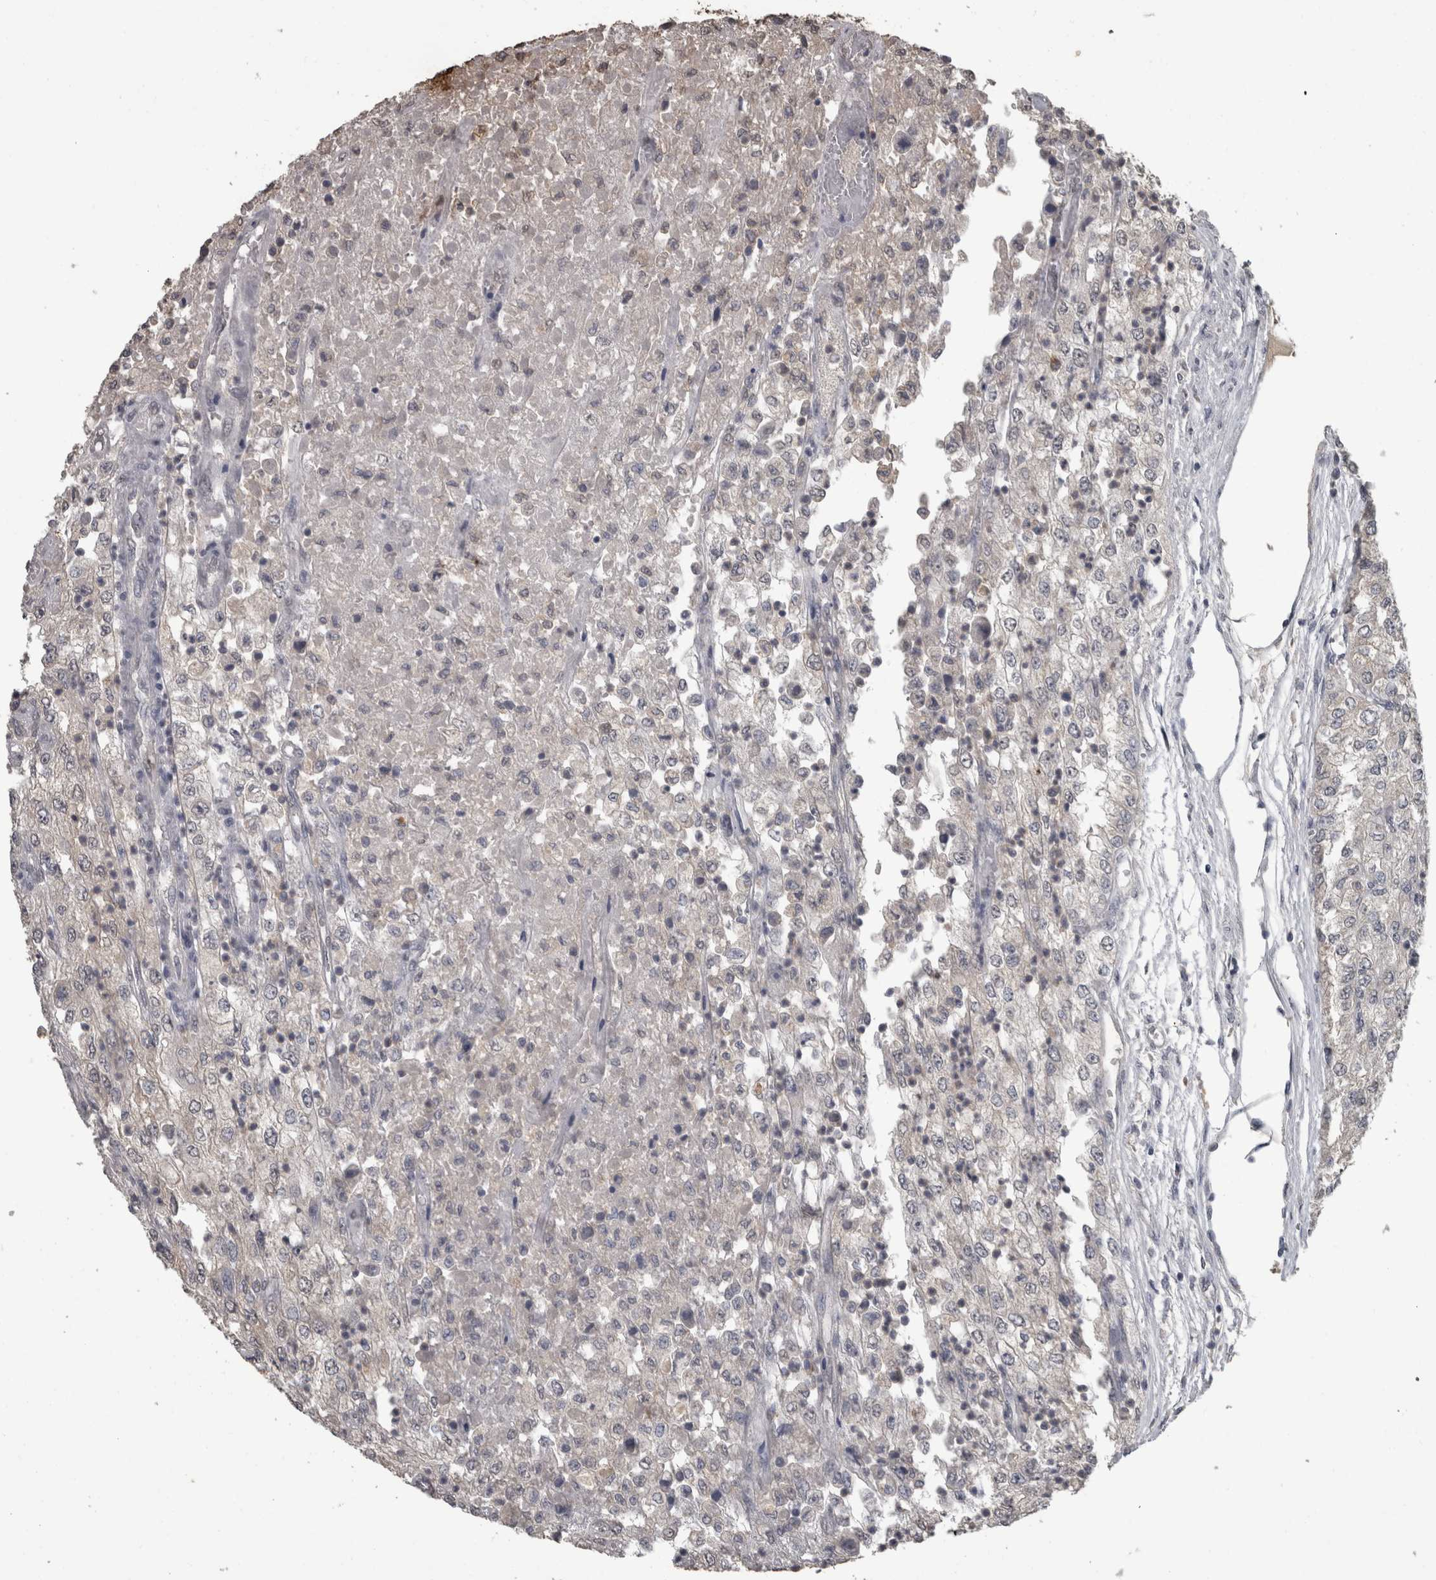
{"staining": {"intensity": "negative", "quantity": "none", "location": "none"}, "tissue": "renal cancer", "cell_type": "Tumor cells", "image_type": "cancer", "snomed": [{"axis": "morphology", "description": "Adenocarcinoma, NOS"}, {"axis": "topography", "description": "Kidney"}], "caption": "There is no significant positivity in tumor cells of renal adenocarcinoma.", "gene": "PIK3AP1", "patient": {"sex": "female", "age": 54}}